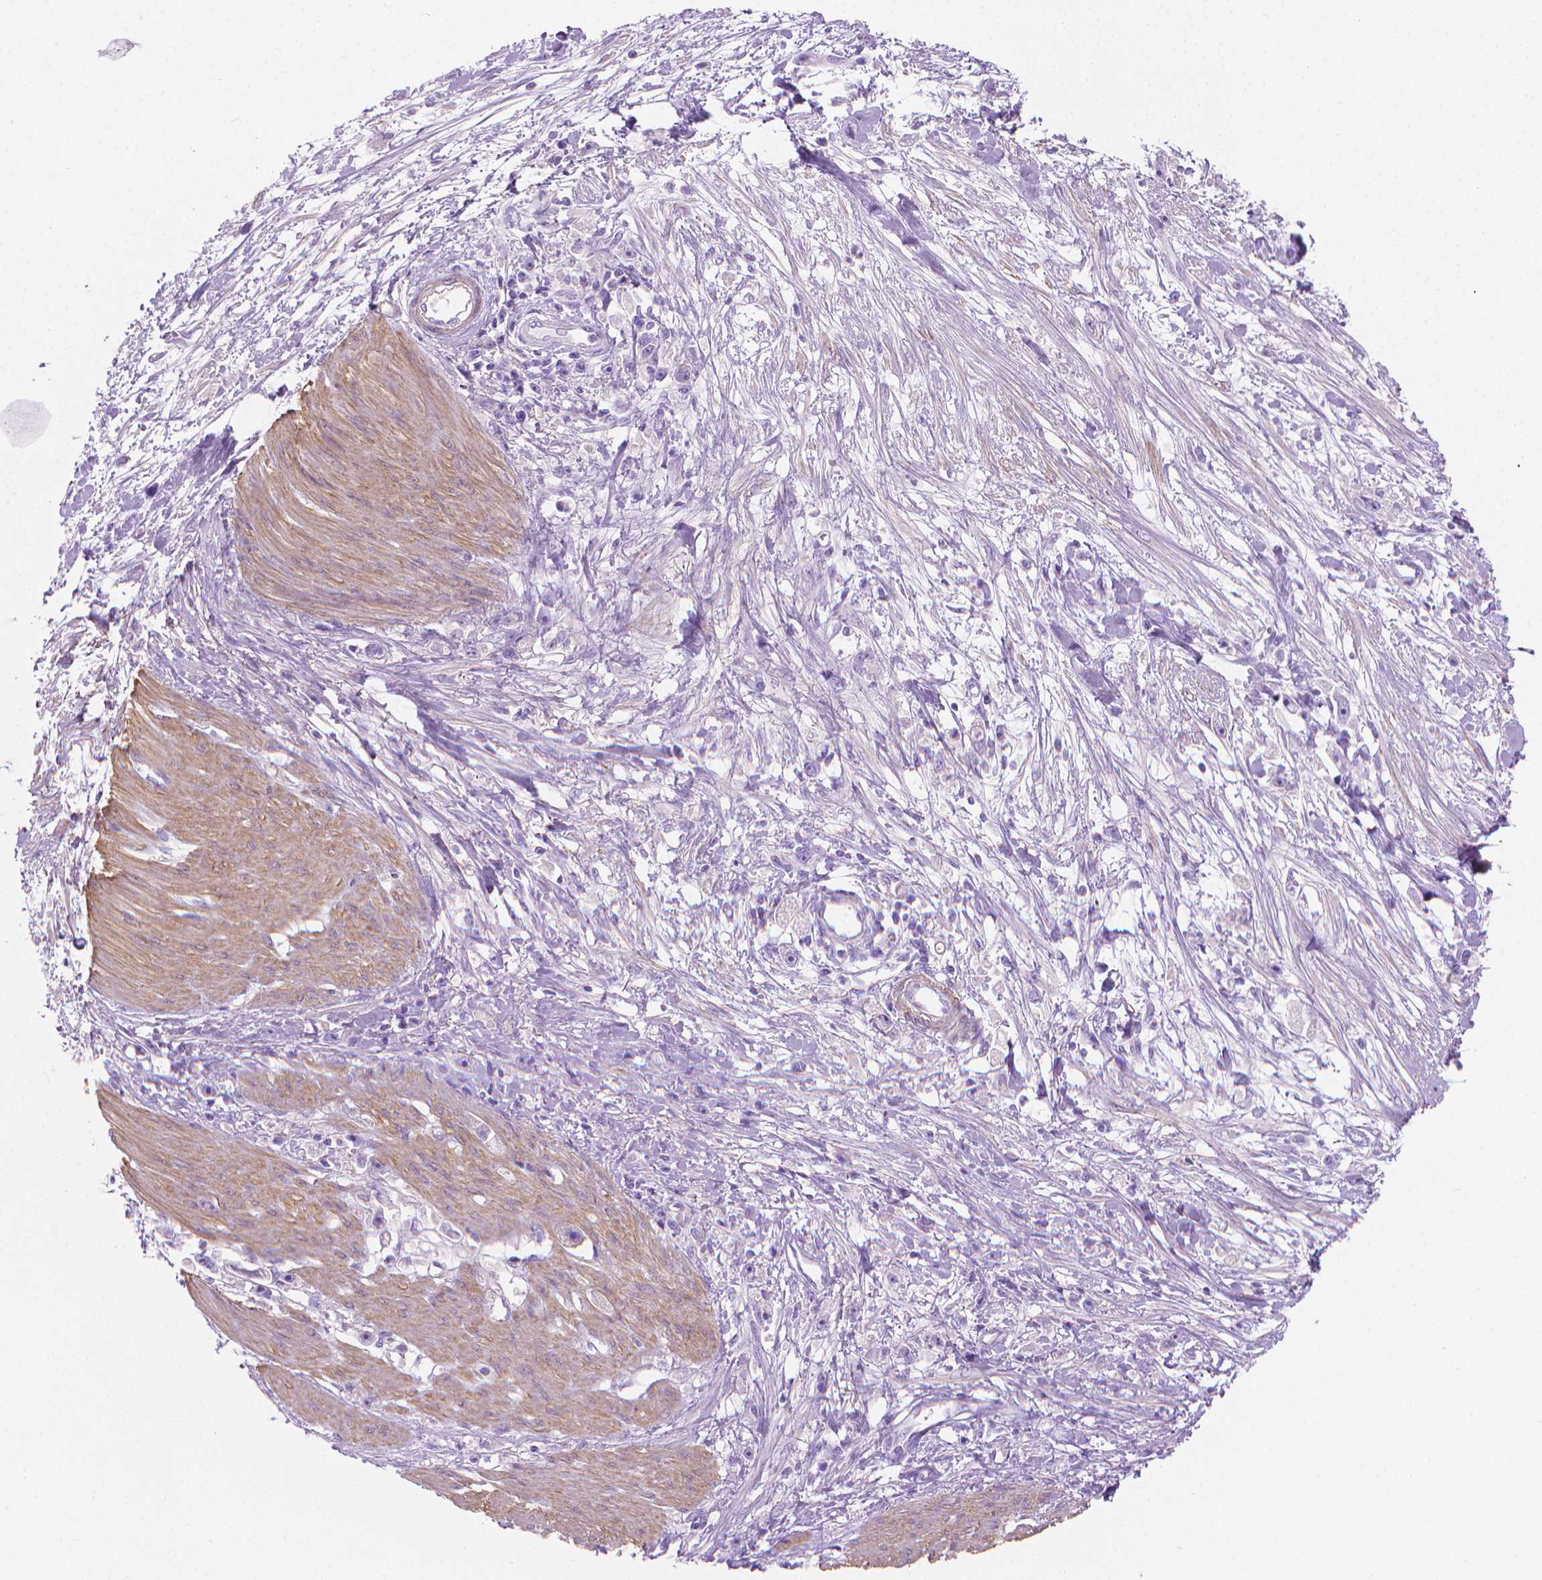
{"staining": {"intensity": "negative", "quantity": "none", "location": "none"}, "tissue": "stomach cancer", "cell_type": "Tumor cells", "image_type": "cancer", "snomed": [{"axis": "morphology", "description": "Adenocarcinoma, NOS"}, {"axis": "topography", "description": "Stomach"}], "caption": "There is no significant expression in tumor cells of stomach cancer (adenocarcinoma).", "gene": "FASN", "patient": {"sex": "female", "age": 59}}